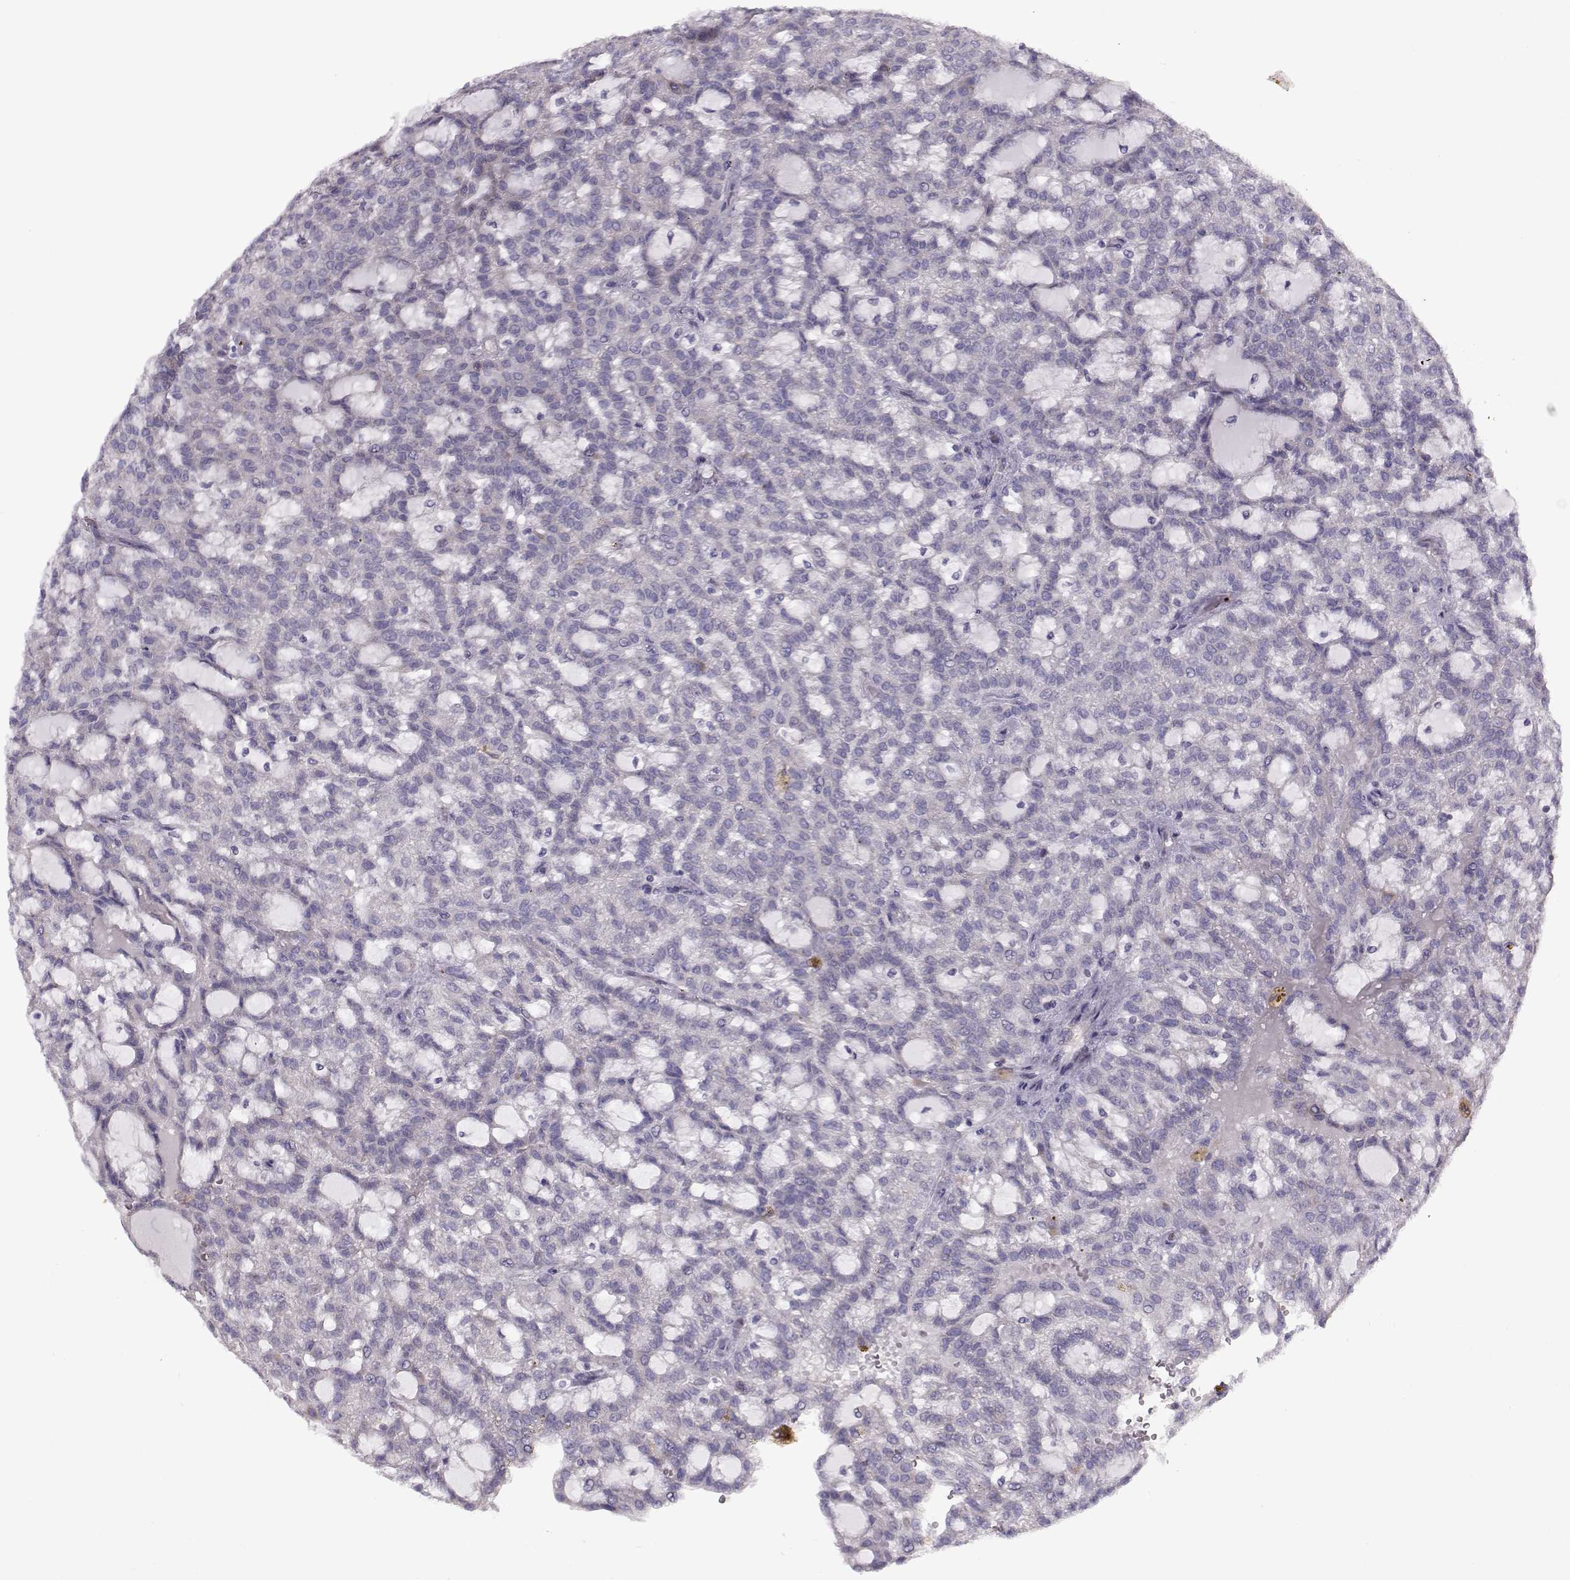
{"staining": {"intensity": "negative", "quantity": "none", "location": "none"}, "tissue": "renal cancer", "cell_type": "Tumor cells", "image_type": "cancer", "snomed": [{"axis": "morphology", "description": "Adenocarcinoma, NOS"}, {"axis": "topography", "description": "Kidney"}], "caption": "Immunohistochemical staining of renal cancer shows no significant expression in tumor cells.", "gene": "KLF17", "patient": {"sex": "male", "age": 63}}